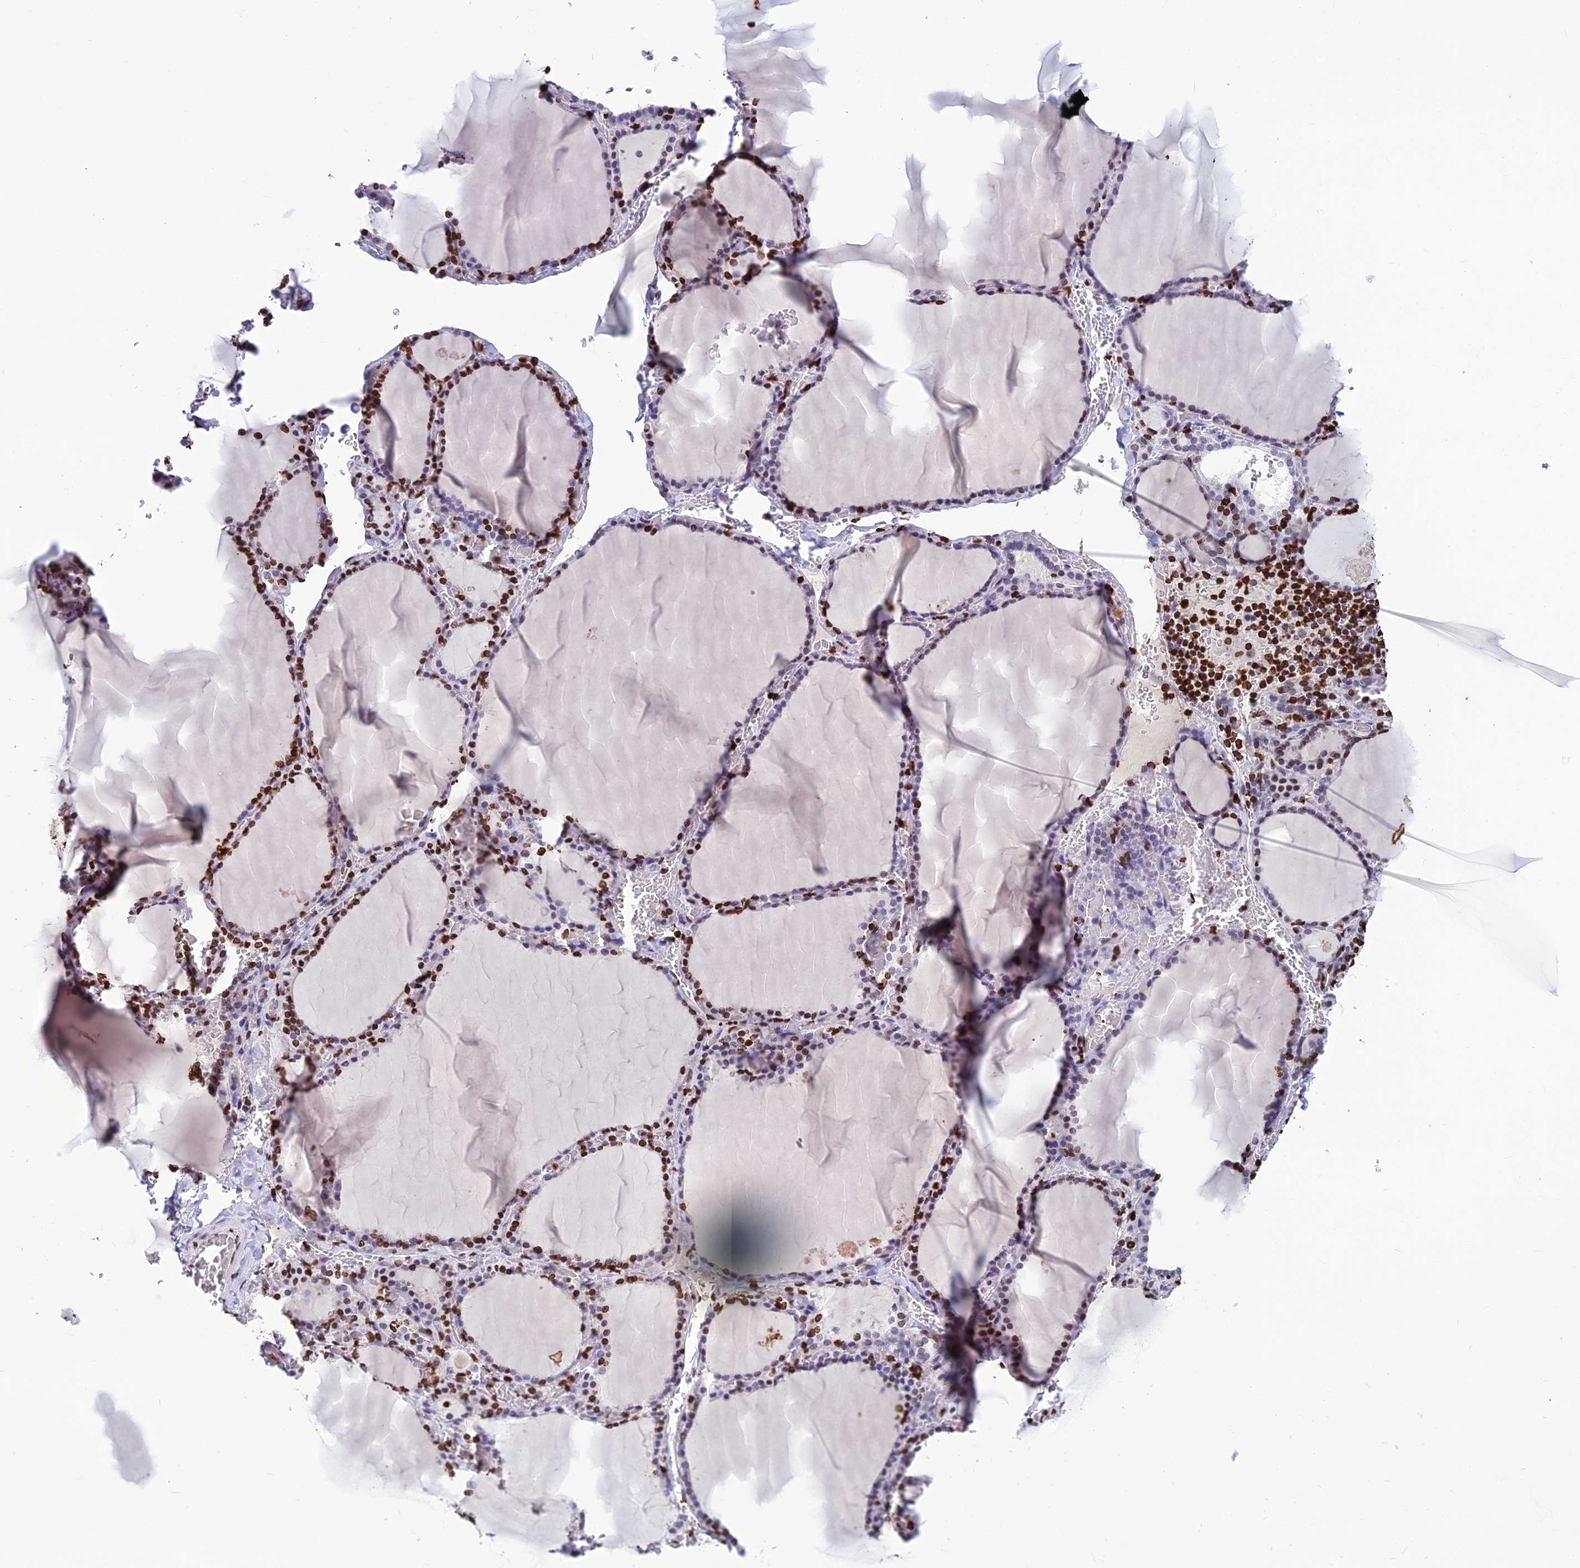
{"staining": {"intensity": "strong", "quantity": "25%-75%", "location": "nuclear"}, "tissue": "thyroid gland", "cell_type": "Glandular cells", "image_type": "normal", "snomed": [{"axis": "morphology", "description": "Normal tissue, NOS"}, {"axis": "topography", "description": "Thyroid gland"}], "caption": "This photomicrograph shows immunohistochemistry staining of normal human thyroid gland, with high strong nuclear staining in approximately 25%-75% of glandular cells.", "gene": "AKAP17A", "patient": {"sex": "female", "age": 39}}